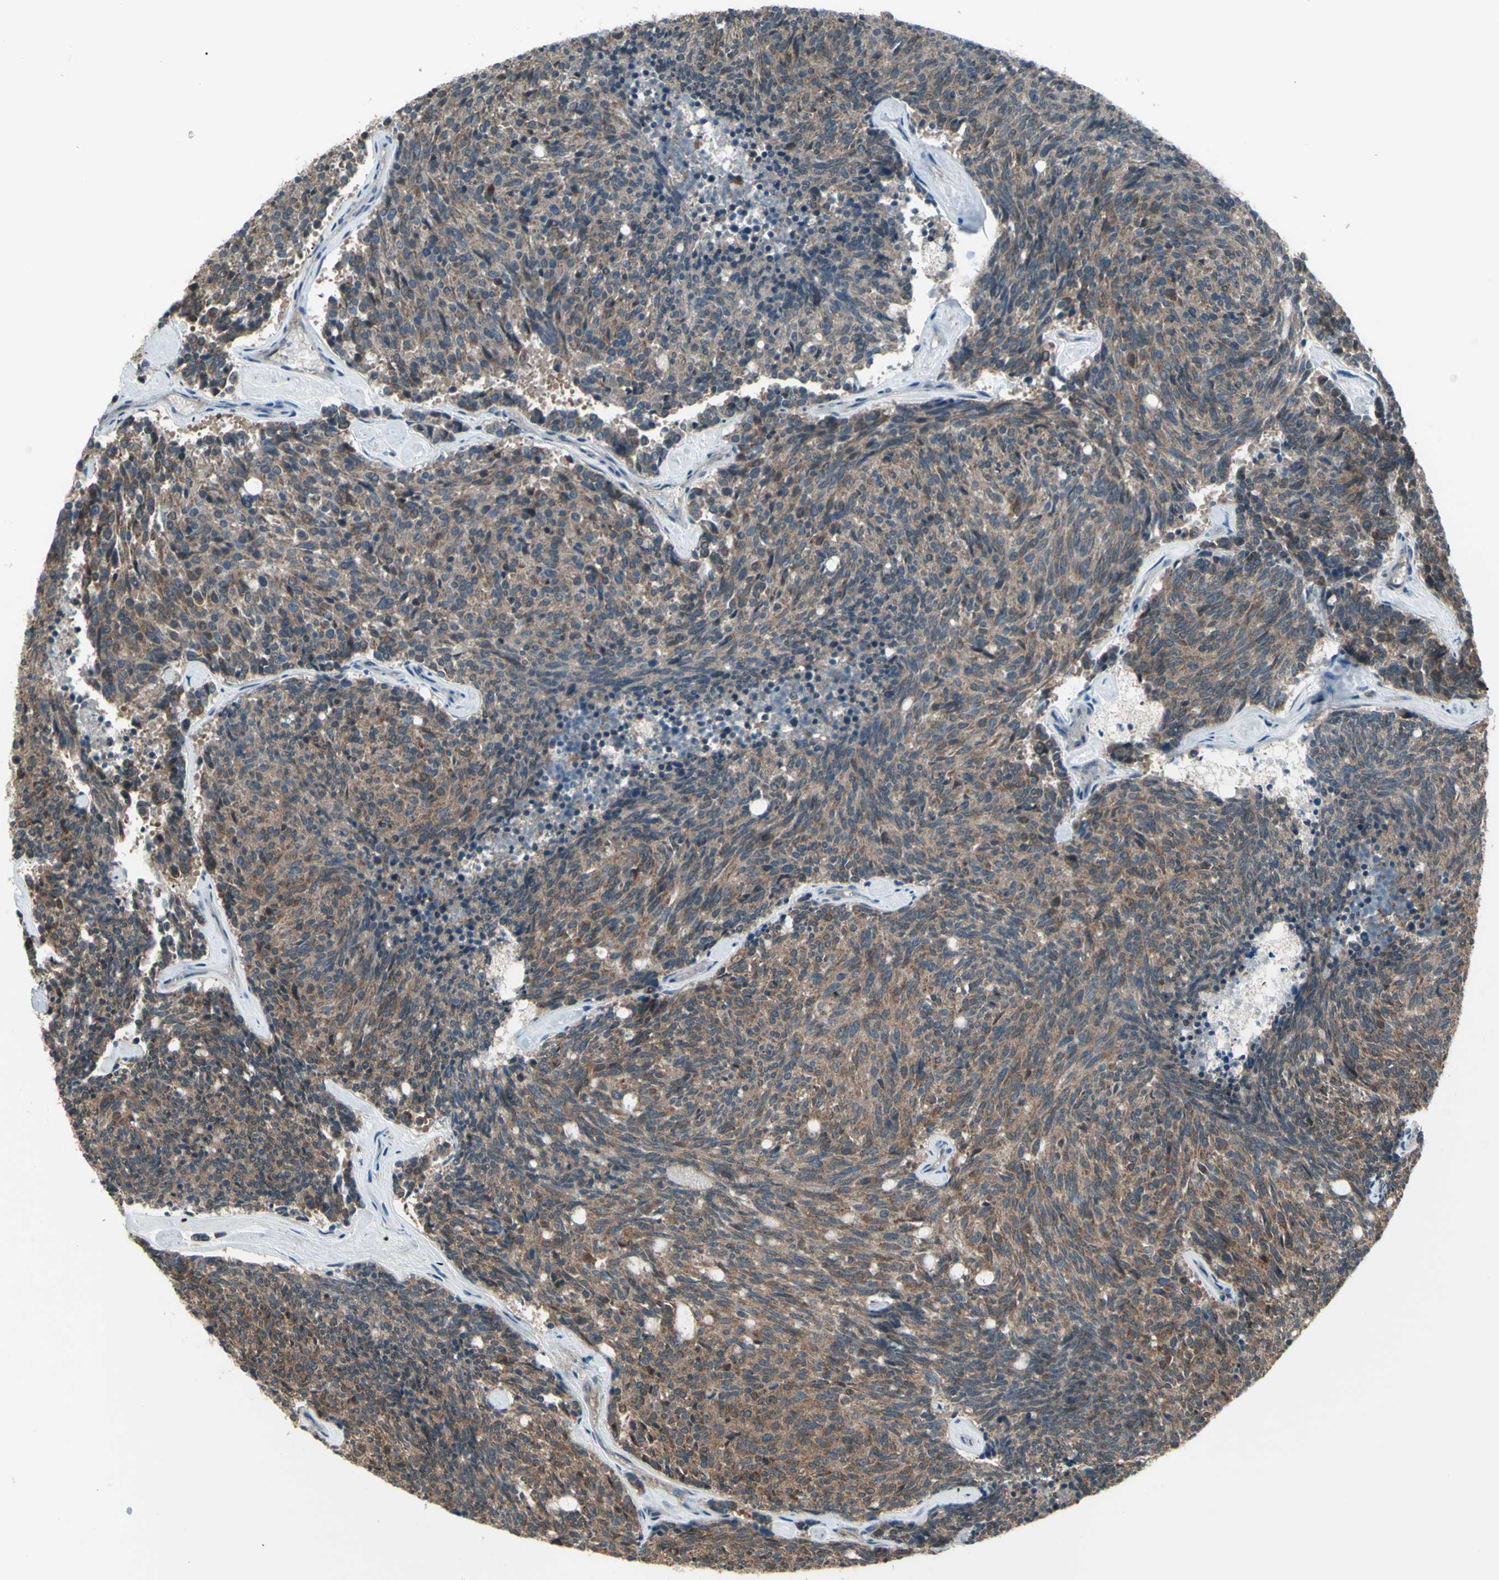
{"staining": {"intensity": "weak", "quantity": "25%-75%", "location": "cytoplasmic/membranous"}, "tissue": "carcinoid", "cell_type": "Tumor cells", "image_type": "cancer", "snomed": [{"axis": "morphology", "description": "Carcinoid, malignant, NOS"}, {"axis": "topography", "description": "Pancreas"}], "caption": "Malignant carcinoid stained with a protein marker exhibits weak staining in tumor cells.", "gene": "NAXD", "patient": {"sex": "female", "age": 54}}